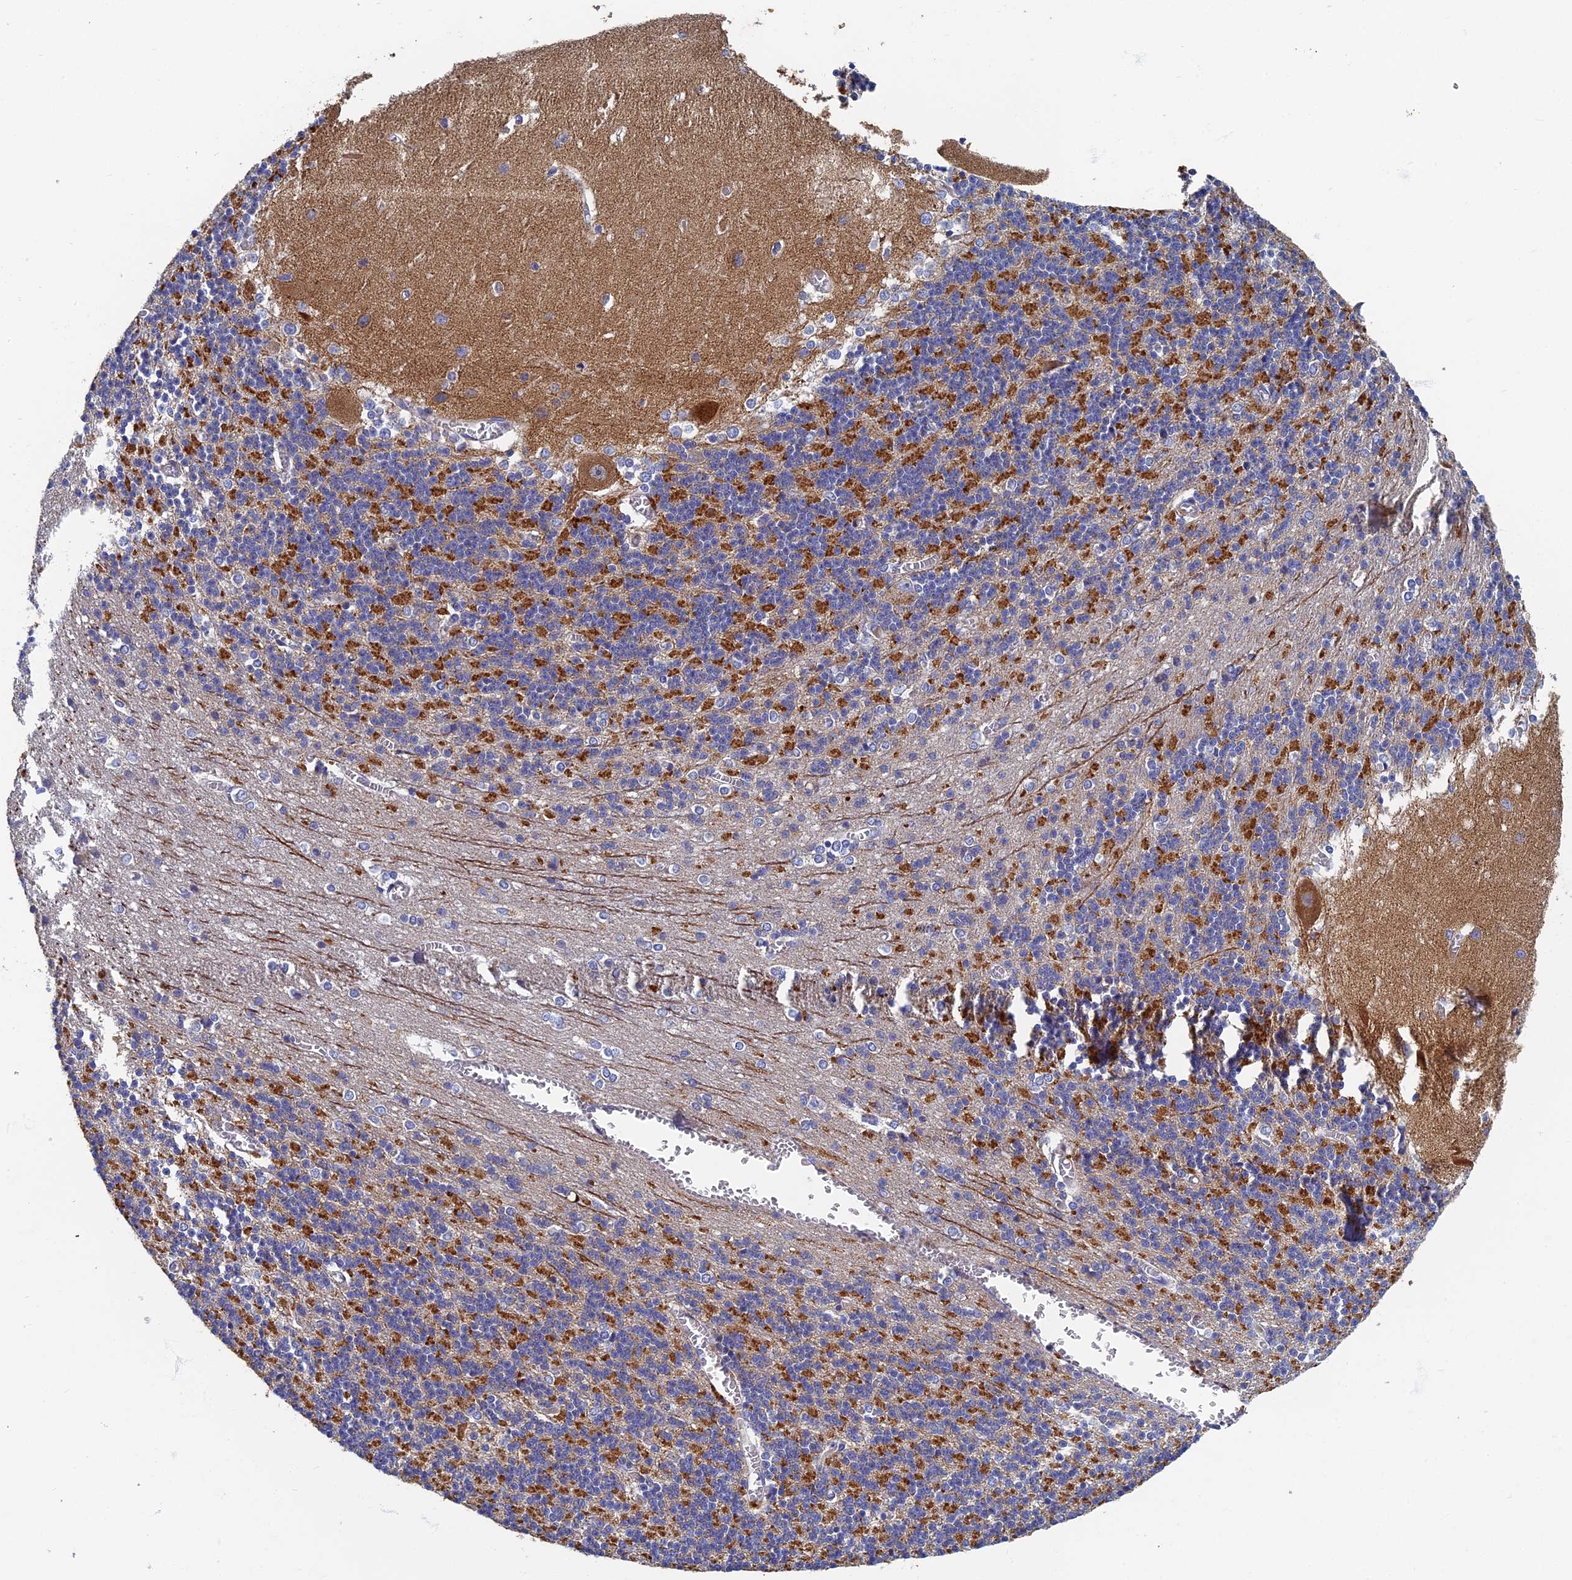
{"staining": {"intensity": "moderate", "quantity": "25%-75%", "location": "cytoplasmic/membranous"}, "tissue": "cerebellum", "cell_type": "Cells in granular layer", "image_type": "normal", "snomed": [{"axis": "morphology", "description": "Normal tissue, NOS"}, {"axis": "topography", "description": "Cerebellum"}], "caption": "Normal cerebellum displays moderate cytoplasmic/membranous expression in about 25%-75% of cells in granular layer.", "gene": "RNASEK", "patient": {"sex": "male", "age": 37}}